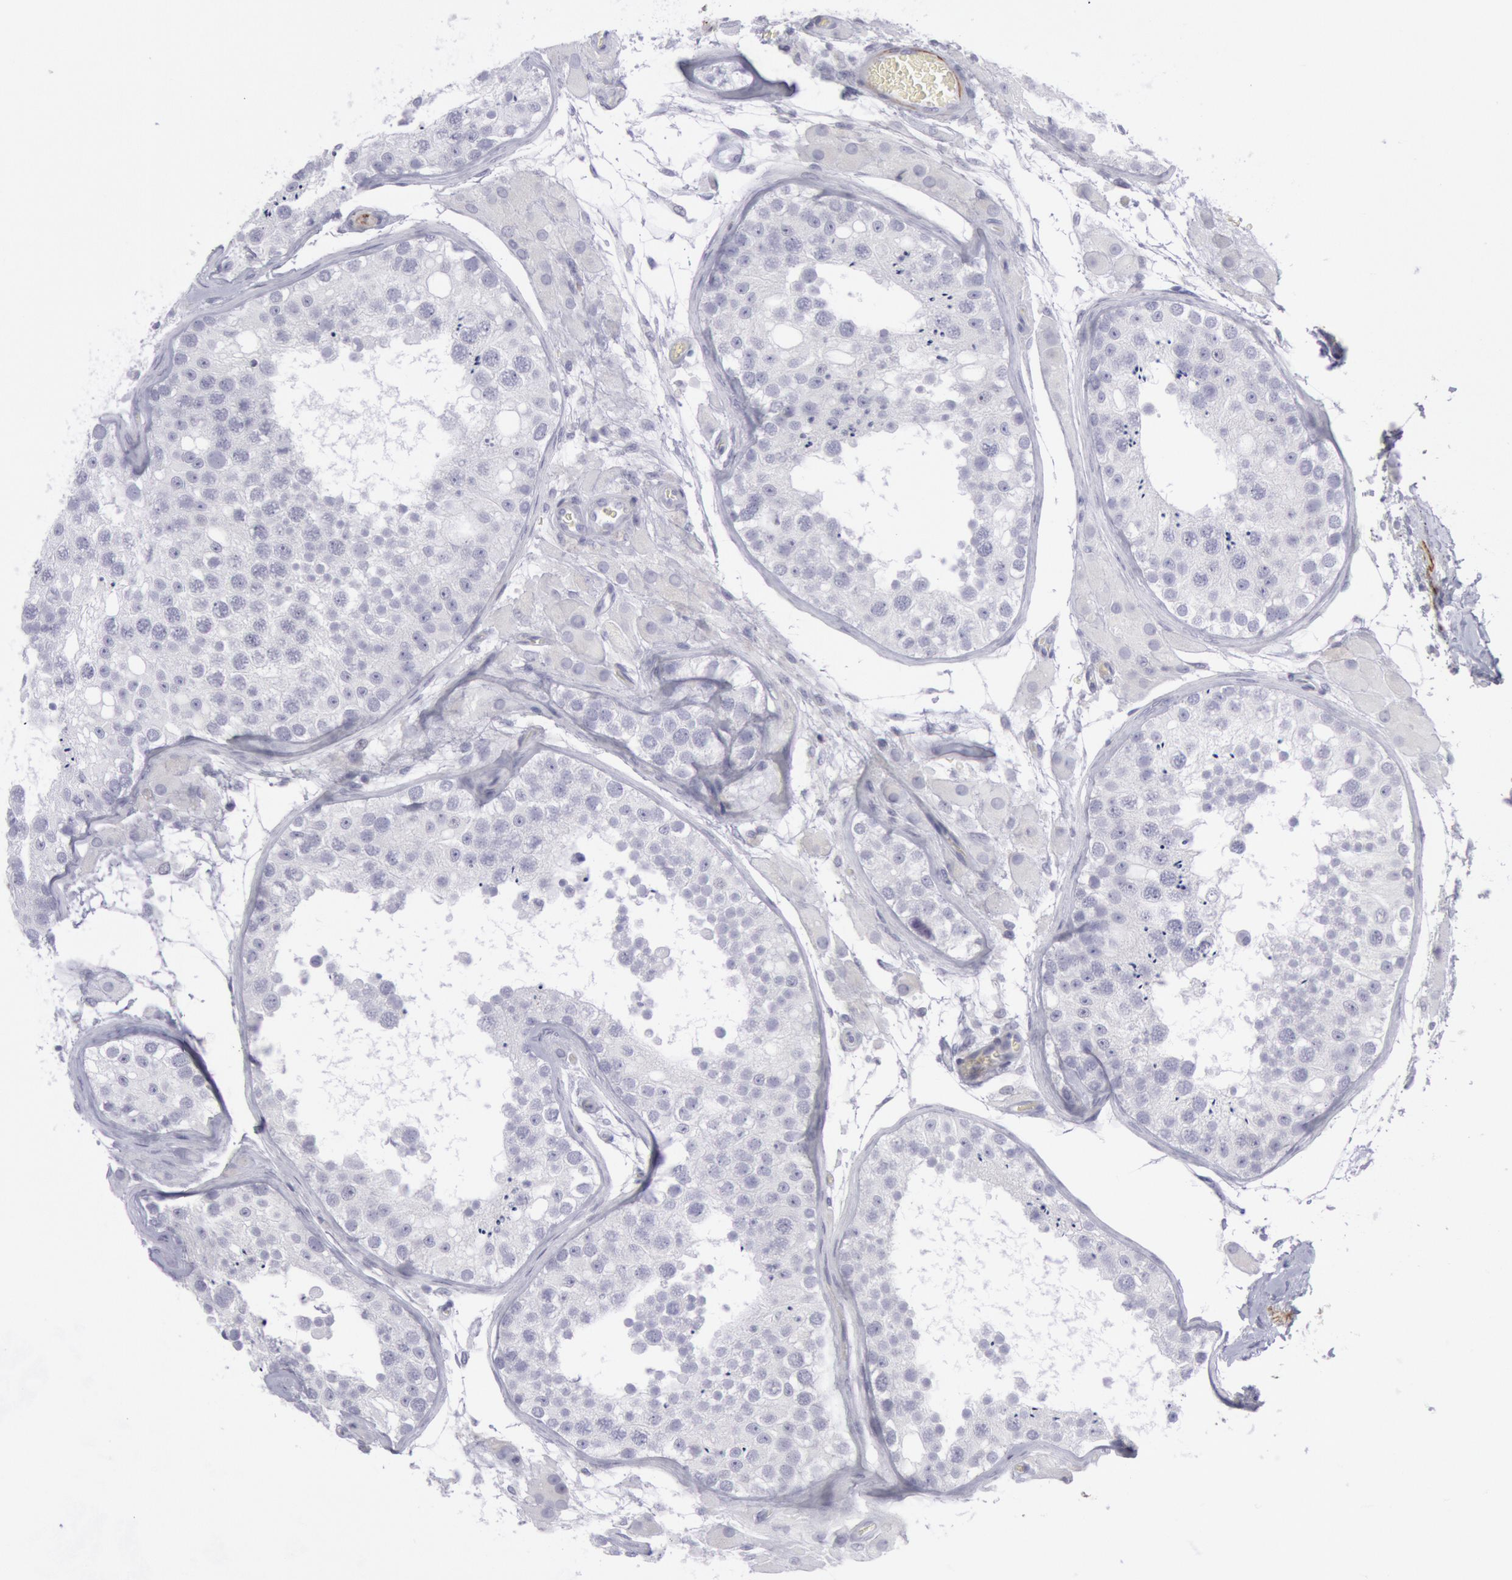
{"staining": {"intensity": "negative", "quantity": "none", "location": "none"}, "tissue": "testis", "cell_type": "Cells in seminiferous ducts", "image_type": "normal", "snomed": [{"axis": "morphology", "description": "Normal tissue, NOS"}, {"axis": "topography", "description": "Testis"}], "caption": "DAB (3,3'-diaminobenzidine) immunohistochemical staining of unremarkable testis shows no significant staining in cells in seminiferous ducts. (DAB immunohistochemistry (IHC), high magnification).", "gene": "CDH13", "patient": {"sex": "male", "age": 26}}